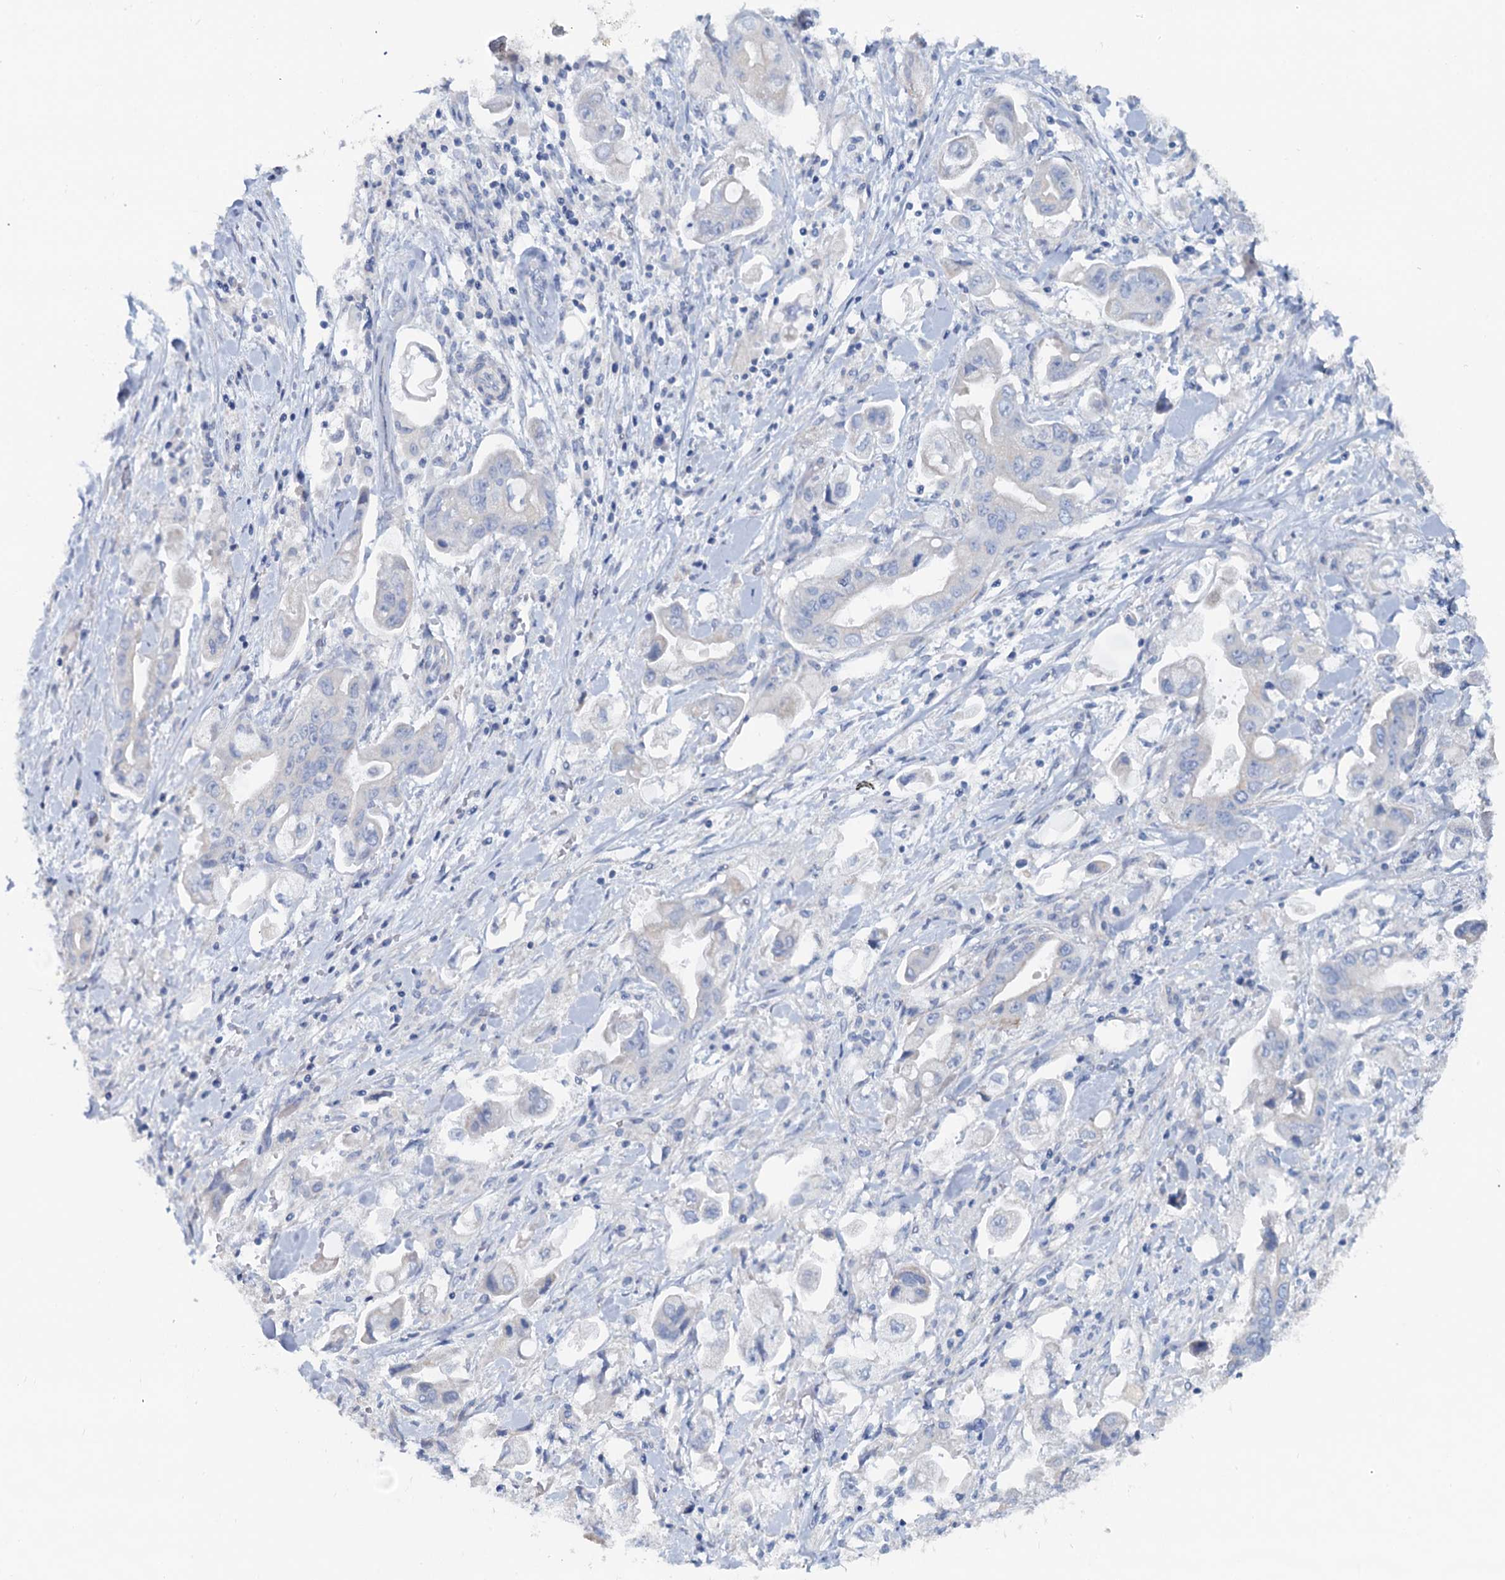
{"staining": {"intensity": "negative", "quantity": "none", "location": "none"}, "tissue": "stomach cancer", "cell_type": "Tumor cells", "image_type": "cancer", "snomed": [{"axis": "morphology", "description": "Adenocarcinoma, NOS"}, {"axis": "topography", "description": "Stomach"}], "caption": "Immunohistochemical staining of human stomach cancer (adenocarcinoma) exhibits no significant staining in tumor cells.", "gene": "SLC1A3", "patient": {"sex": "male", "age": 62}}